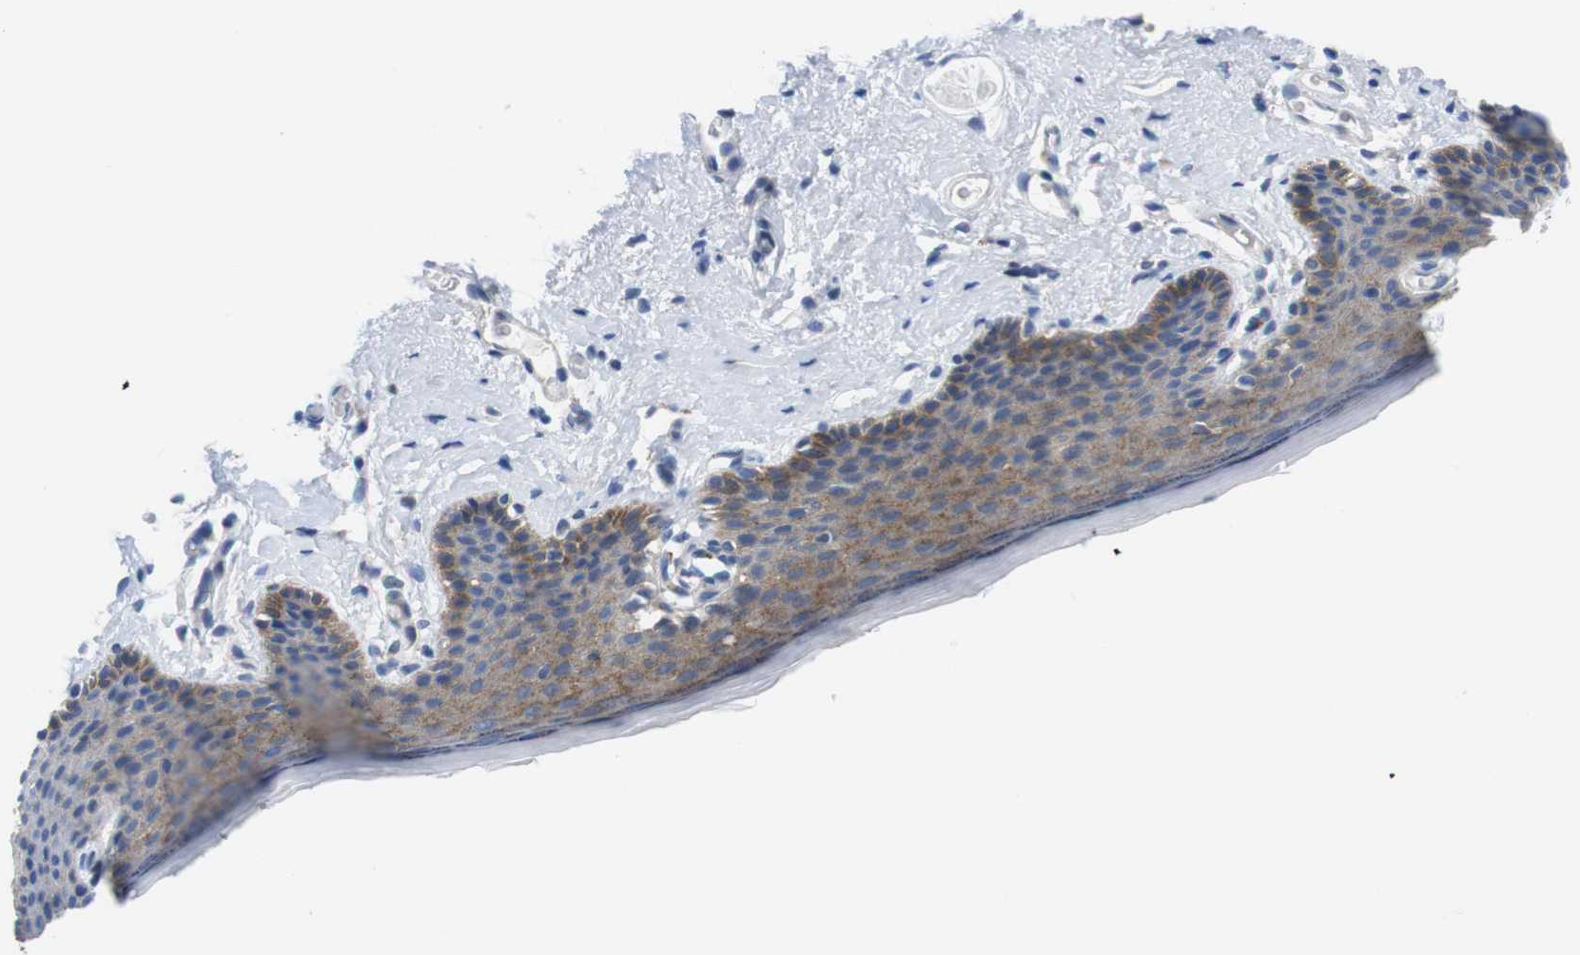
{"staining": {"intensity": "moderate", "quantity": "25%-75%", "location": "cytoplasmic/membranous"}, "tissue": "skin", "cell_type": "Epidermal cells", "image_type": "normal", "snomed": [{"axis": "morphology", "description": "Normal tissue, NOS"}, {"axis": "topography", "description": "Vulva"}], "caption": "The photomicrograph displays a brown stain indicating the presence of a protein in the cytoplasmic/membranous of epidermal cells in skin. The staining was performed using DAB to visualize the protein expression in brown, while the nuclei were stained in blue with hematoxylin (Magnification: 20x).", "gene": "SCRIB", "patient": {"sex": "female", "age": 54}}